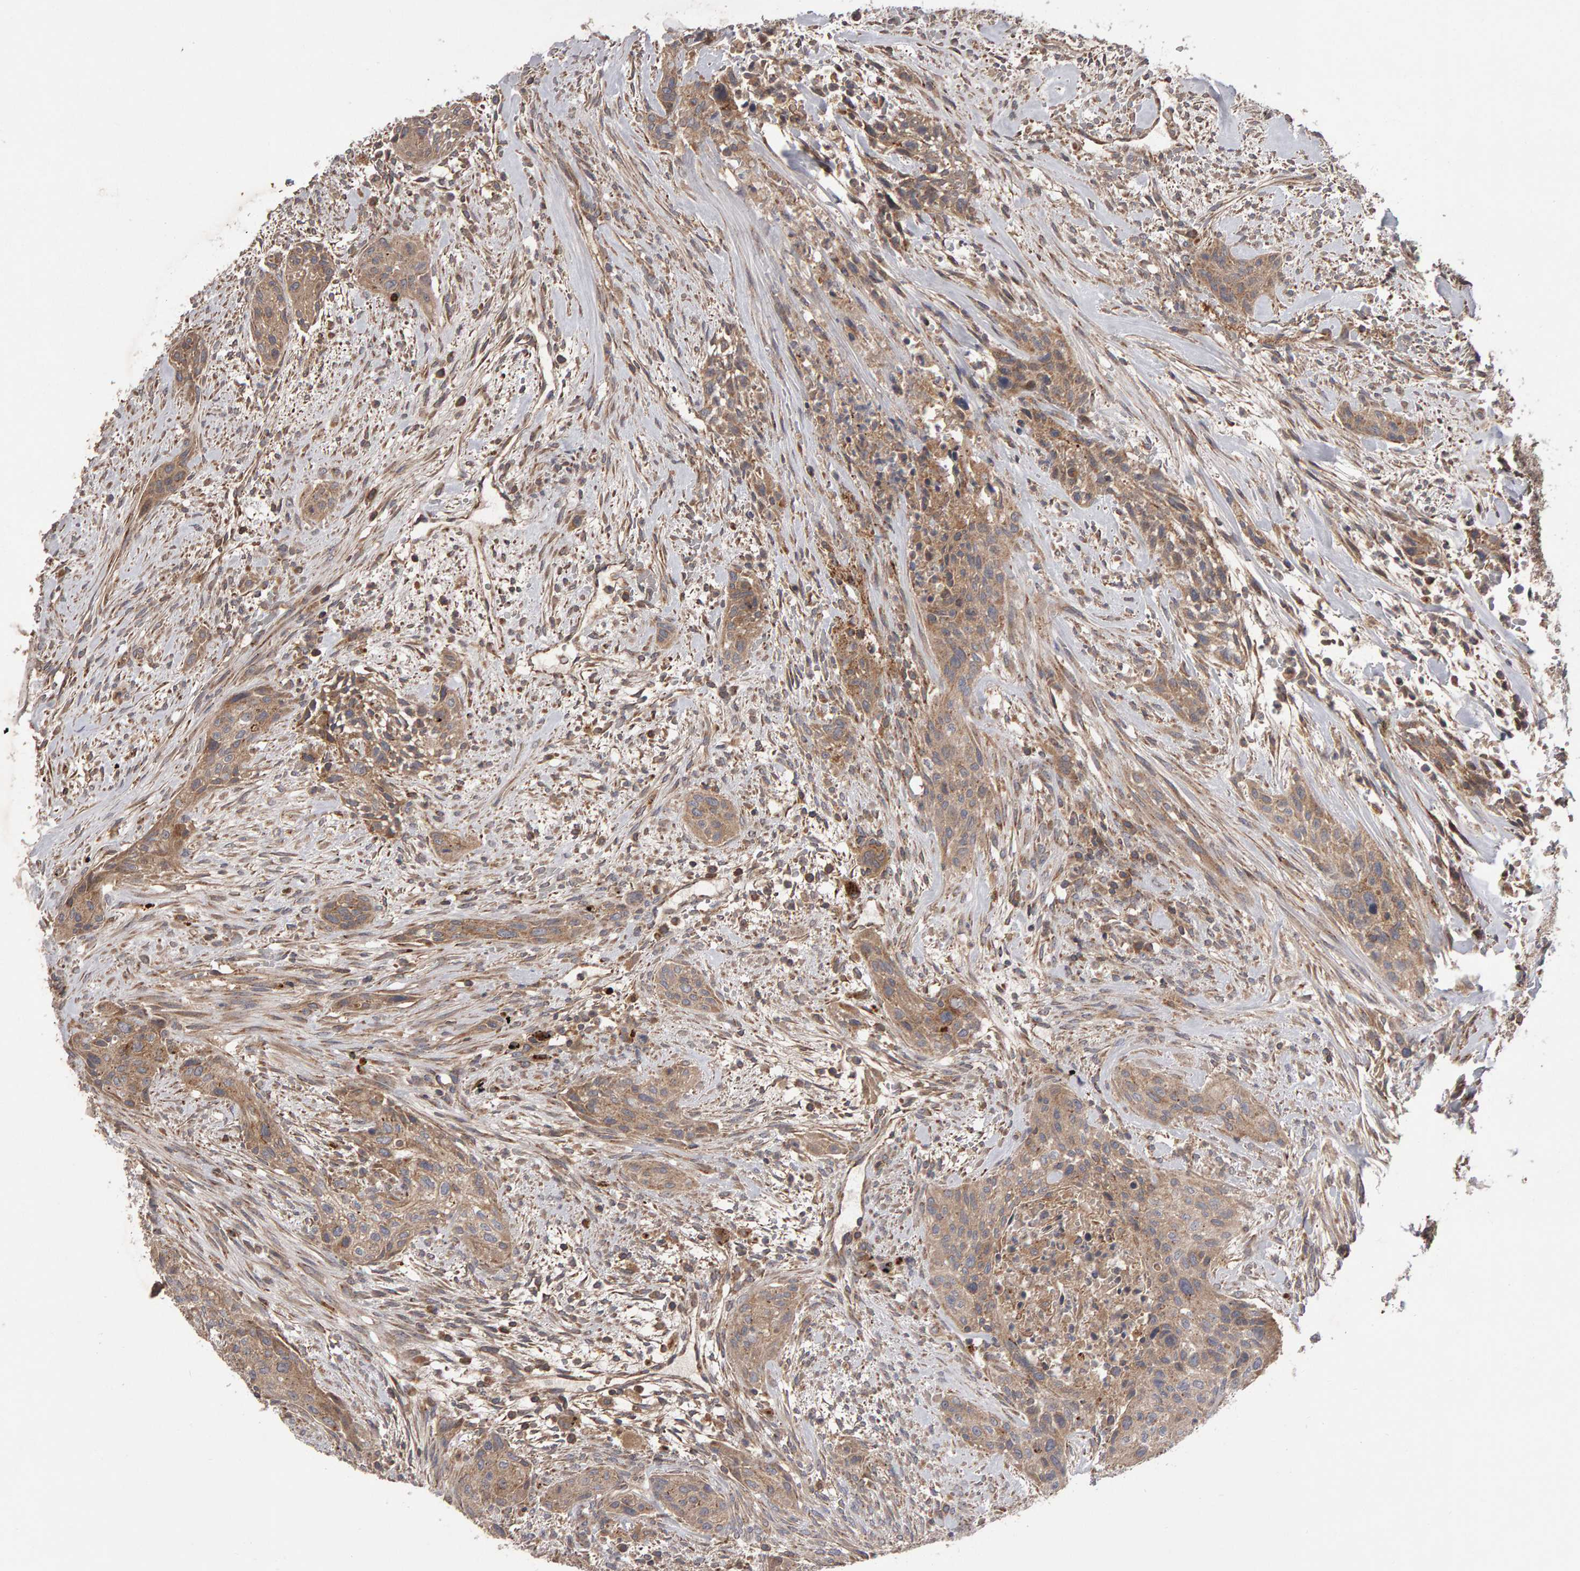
{"staining": {"intensity": "weak", "quantity": ">75%", "location": "cytoplasmic/membranous"}, "tissue": "urothelial cancer", "cell_type": "Tumor cells", "image_type": "cancer", "snomed": [{"axis": "morphology", "description": "Urothelial carcinoma, High grade"}, {"axis": "topography", "description": "Urinary bladder"}], "caption": "This is a micrograph of immunohistochemistry staining of urothelial cancer, which shows weak staining in the cytoplasmic/membranous of tumor cells.", "gene": "PGS1", "patient": {"sex": "male", "age": 35}}